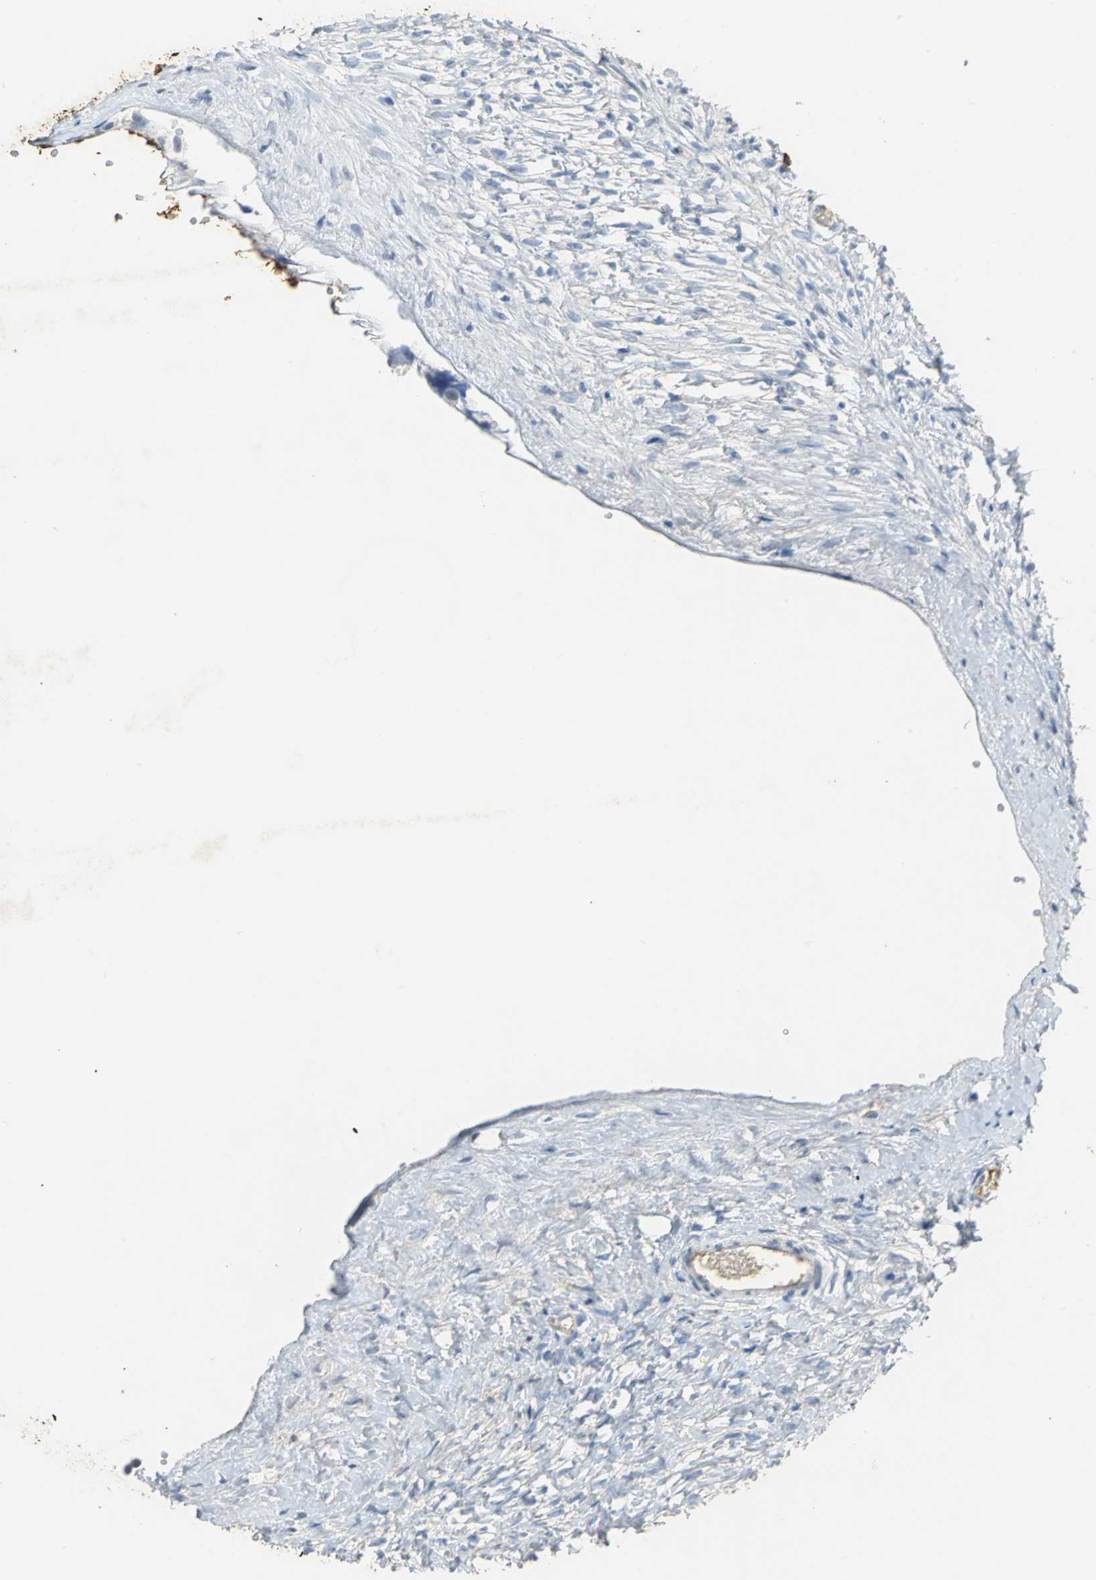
{"staining": {"intensity": "weak", "quantity": "25%-75%", "location": "cytoplasmic/membranous"}, "tissue": "ovary", "cell_type": "Ovarian stroma cells", "image_type": "normal", "snomed": [{"axis": "morphology", "description": "Normal tissue, NOS"}, {"axis": "topography", "description": "Ovary"}], "caption": "This image exhibits immunohistochemistry (IHC) staining of unremarkable ovary, with low weak cytoplasmic/membranous expression in approximately 25%-75% of ovarian stroma cells.", "gene": "GYG2", "patient": {"sex": "female", "age": 35}}